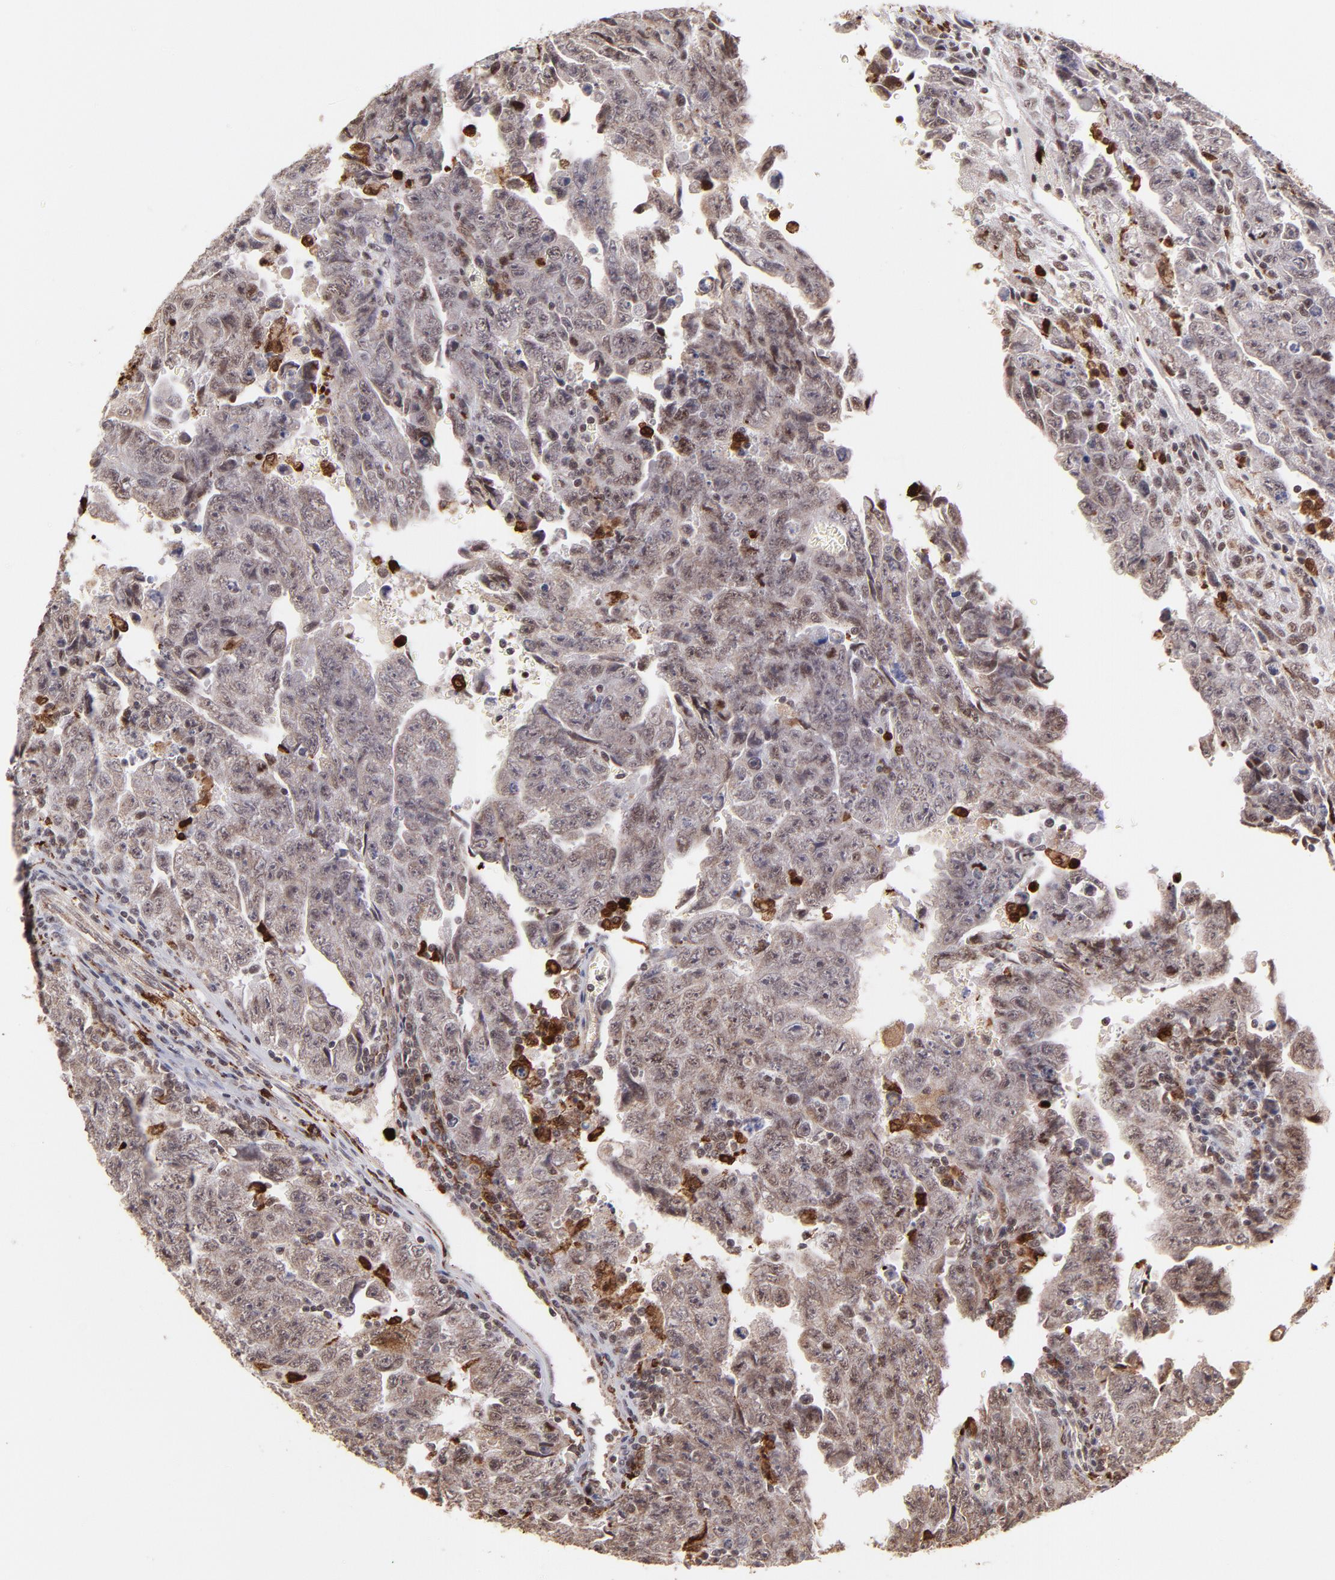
{"staining": {"intensity": "weak", "quantity": ">75%", "location": "cytoplasmic/membranous,nuclear"}, "tissue": "testis cancer", "cell_type": "Tumor cells", "image_type": "cancer", "snomed": [{"axis": "morphology", "description": "Carcinoma, Embryonal, NOS"}, {"axis": "topography", "description": "Testis"}], "caption": "High-magnification brightfield microscopy of testis cancer (embryonal carcinoma) stained with DAB (brown) and counterstained with hematoxylin (blue). tumor cells exhibit weak cytoplasmic/membranous and nuclear positivity is identified in approximately>75% of cells.", "gene": "ZFX", "patient": {"sex": "male", "age": 28}}